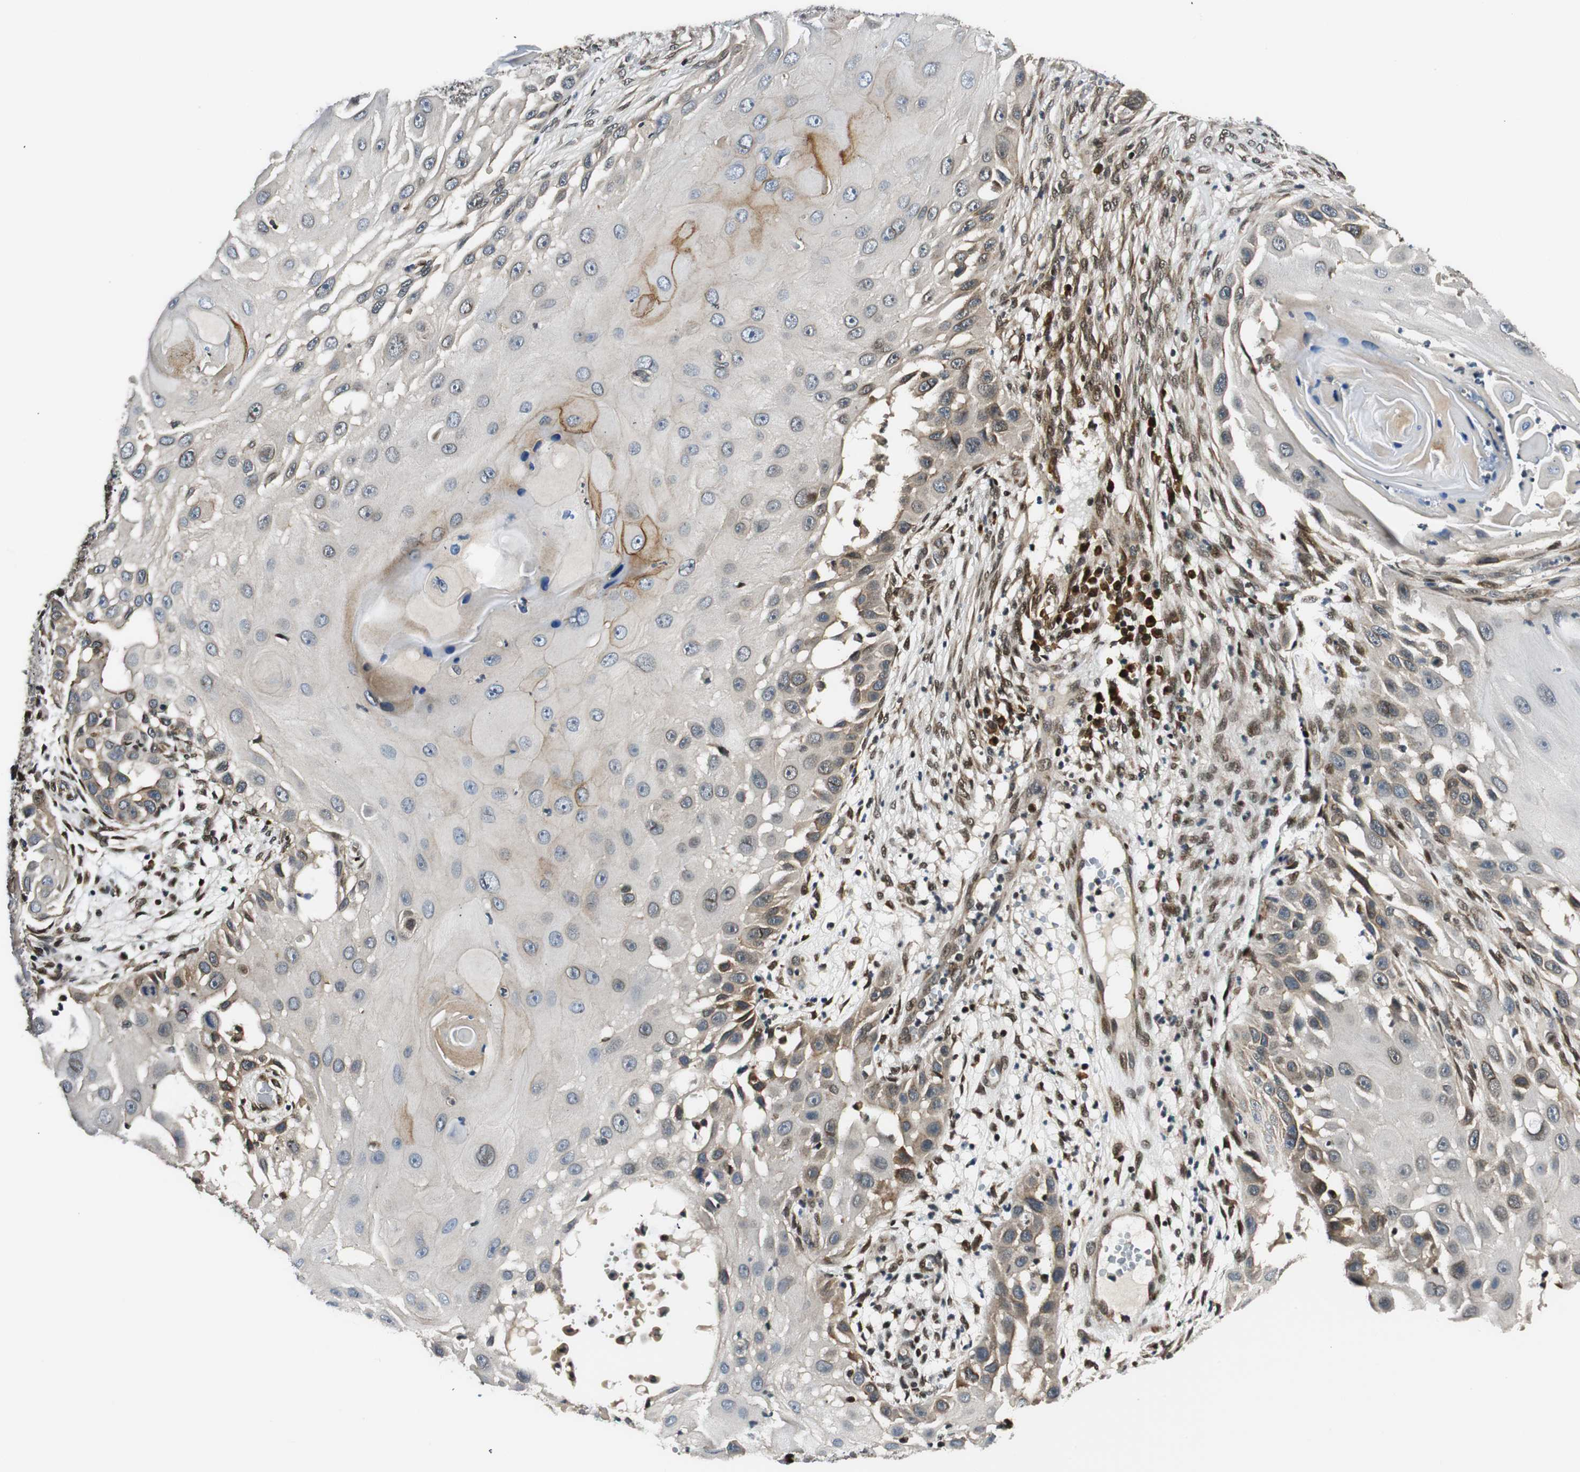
{"staining": {"intensity": "weak", "quantity": "<25%", "location": "cytoplasmic/membranous,nuclear"}, "tissue": "skin cancer", "cell_type": "Tumor cells", "image_type": "cancer", "snomed": [{"axis": "morphology", "description": "Squamous cell carcinoma, NOS"}, {"axis": "topography", "description": "Skin"}], "caption": "IHC image of skin squamous cell carcinoma stained for a protein (brown), which demonstrates no expression in tumor cells. (DAB immunohistochemistry with hematoxylin counter stain).", "gene": "RING1", "patient": {"sex": "female", "age": 44}}